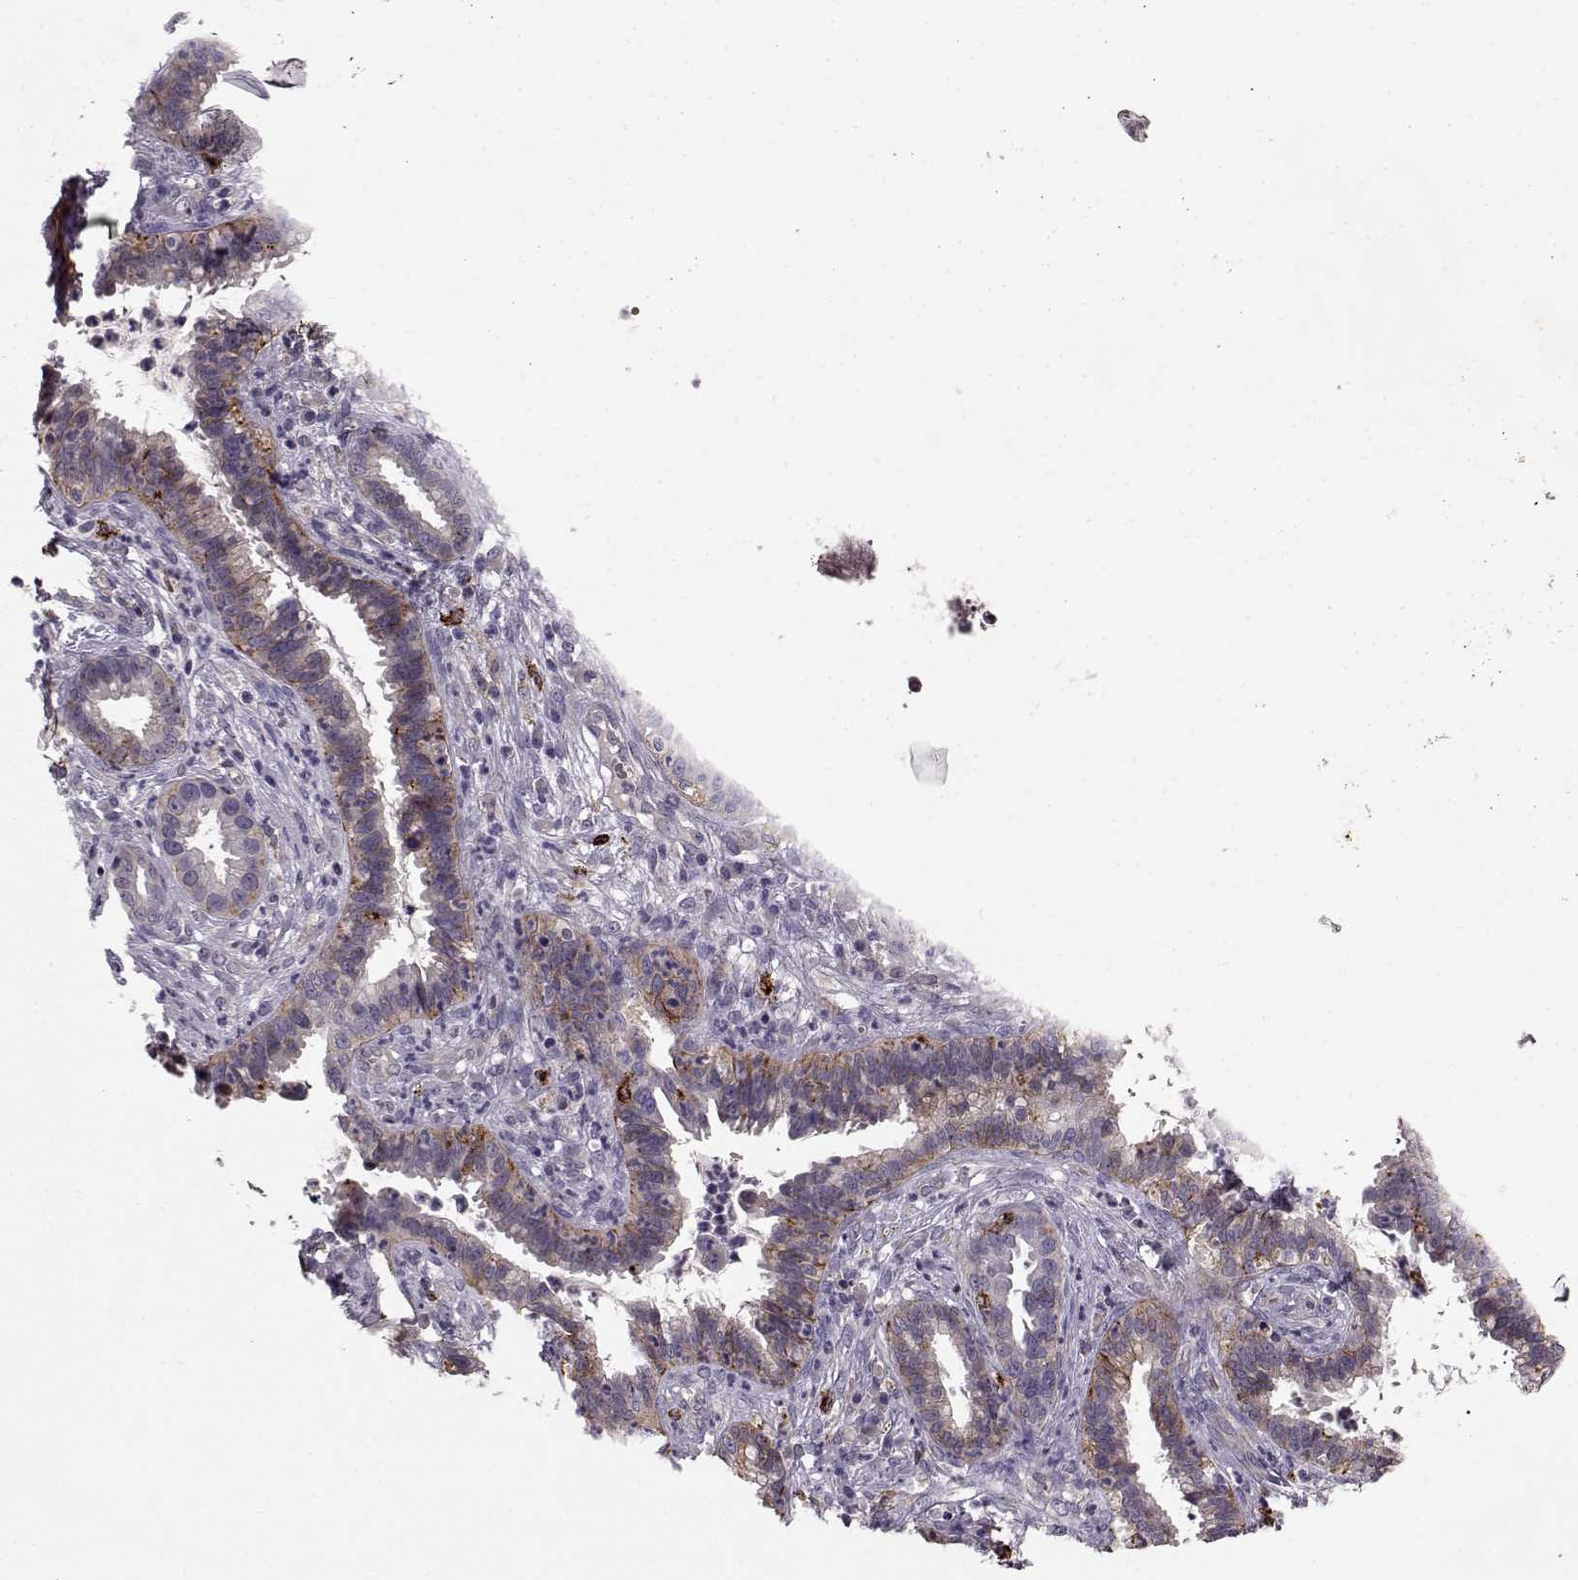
{"staining": {"intensity": "moderate", "quantity": "<25%", "location": "cytoplasmic/membranous"}, "tissue": "cervical cancer", "cell_type": "Tumor cells", "image_type": "cancer", "snomed": [{"axis": "morphology", "description": "Adenocarcinoma, NOS"}, {"axis": "topography", "description": "Cervix"}], "caption": "The immunohistochemical stain labels moderate cytoplasmic/membranous positivity in tumor cells of cervical adenocarcinoma tissue. Nuclei are stained in blue.", "gene": "CCNF", "patient": {"sex": "female", "age": 45}}